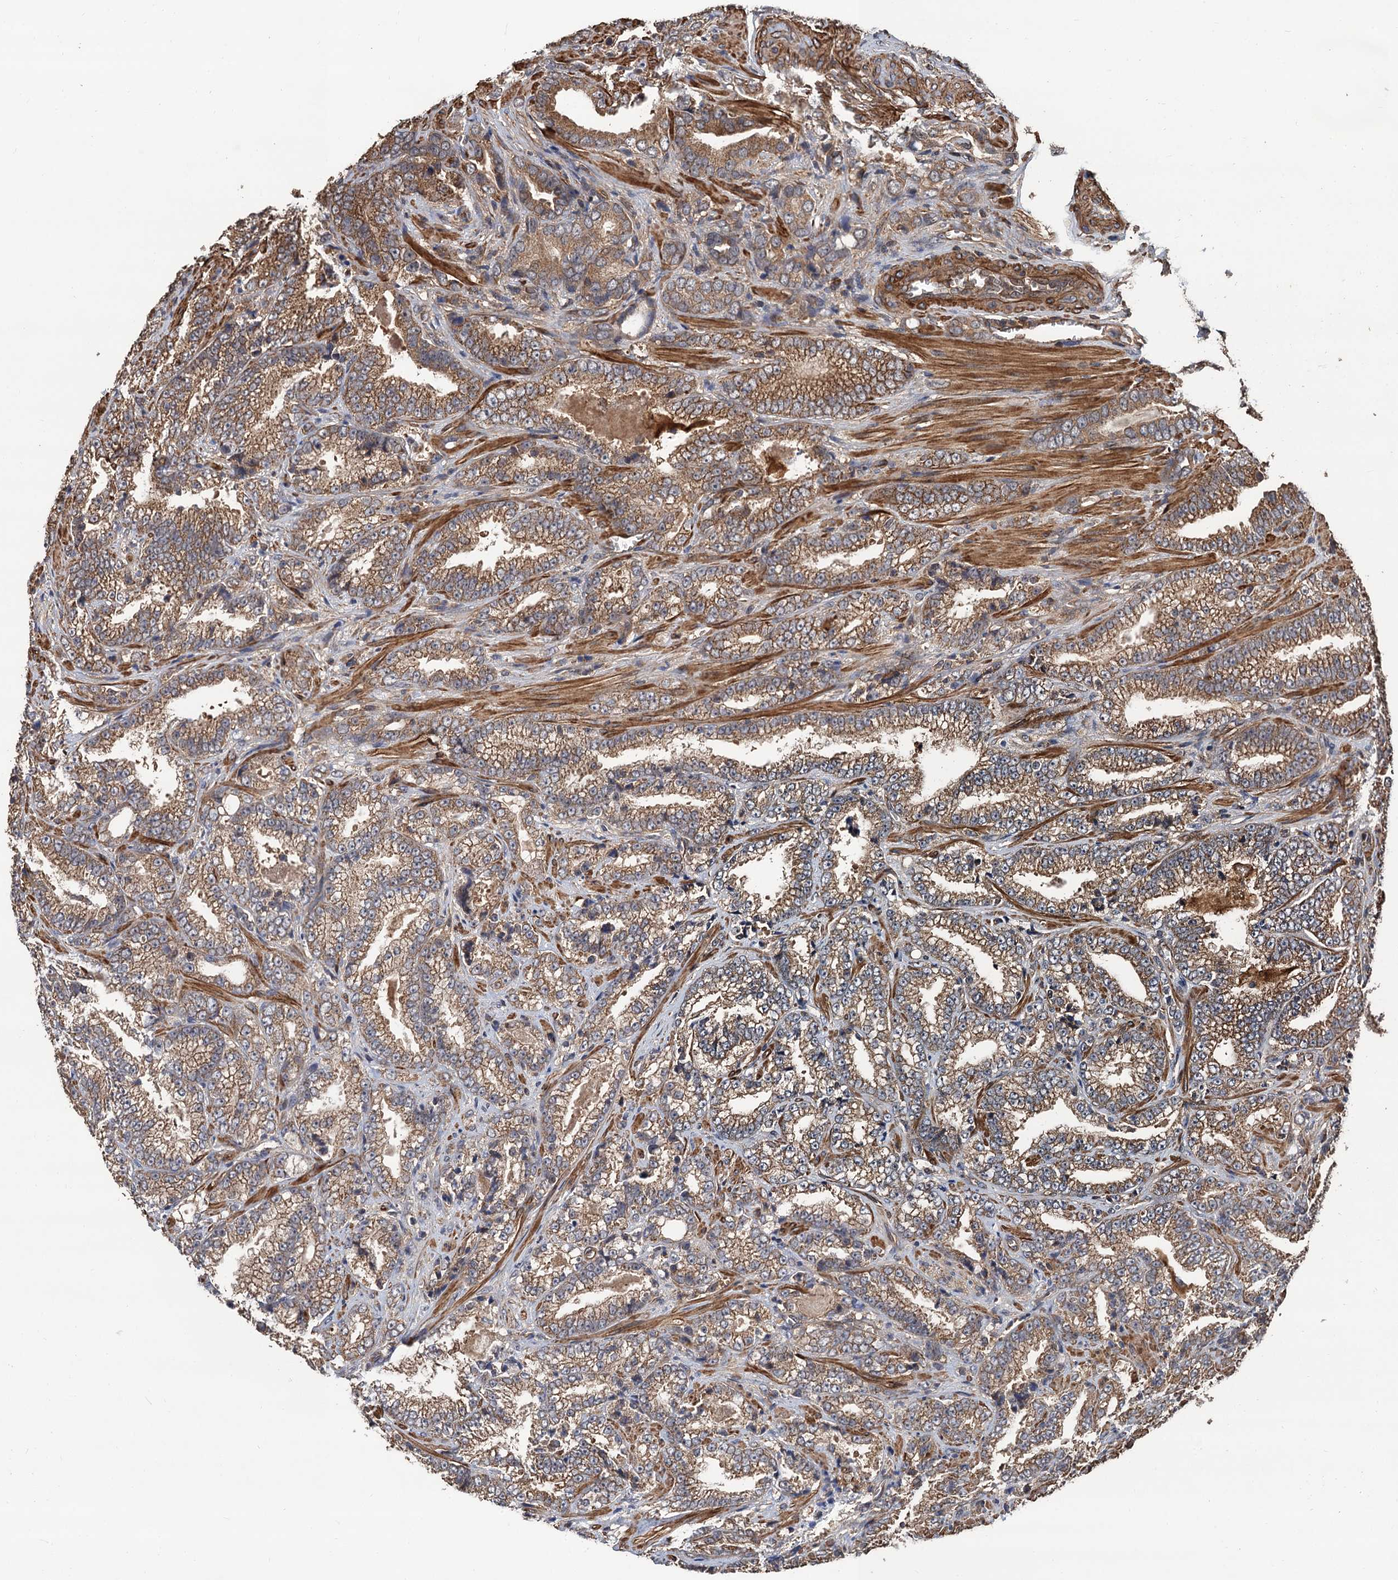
{"staining": {"intensity": "moderate", "quantity": ">75%", "location": "cytoplasmic/membranous"}, "tissue": "prostate cancer", "cell_type": "Tumor cells", "image_type": "cancer", "snomed": [{"axis": "morphology", "description": "Adenocarcinoma, High grade"}, {"axis": "topography", "description": "Prostate and seminal vesicle, NOS"}], "caption": "Prostate cancer tissue demonstrates moderate cytoplasmic/membranous positivity in about >75% of tumor cells", "gene": "PPP4R1", "patient": {"sex": "male", "age": 67}}